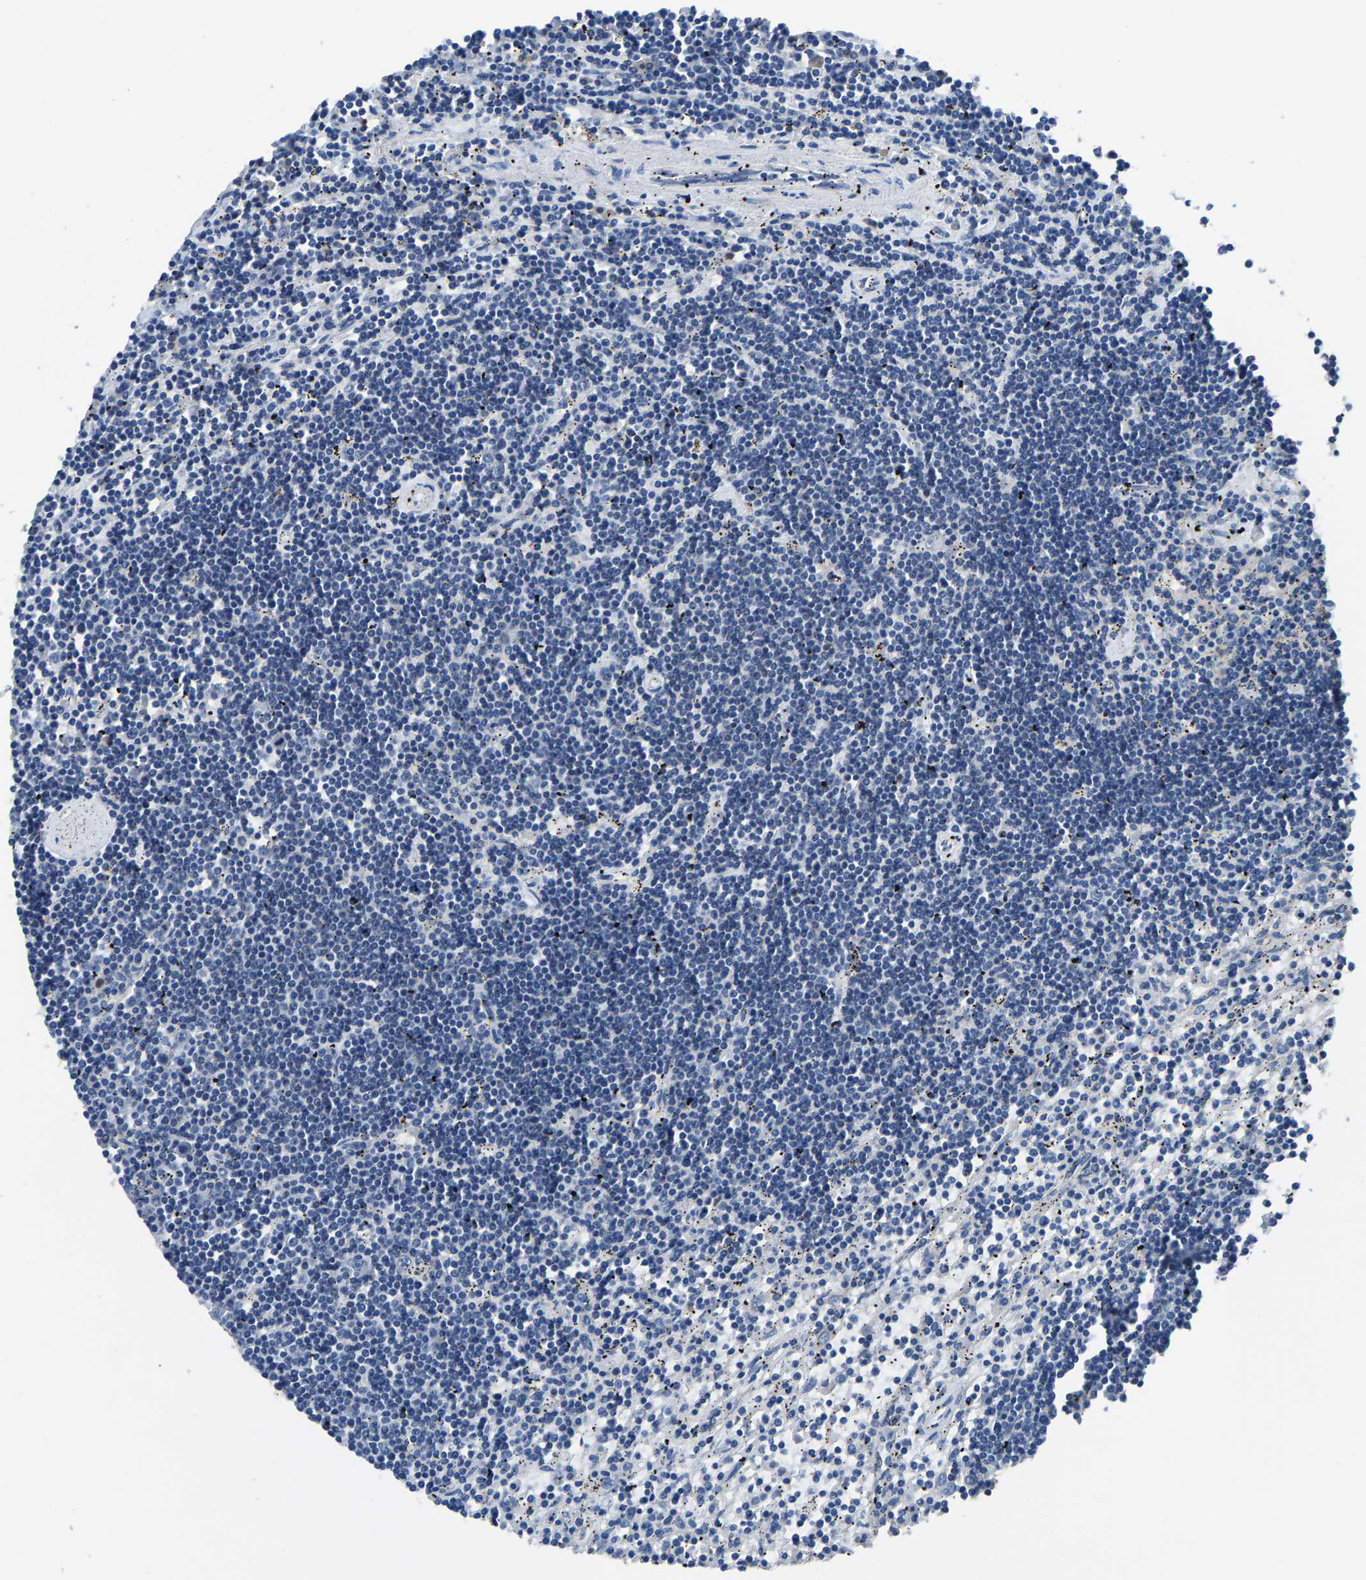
{"staining": {"intensity": "negative", "quantity": "none", "location": "none"}, "tissue": "lymphoma", "cell_type": "Tumor cells", "image_type": "cancer", "snomed": [{"axis": "morphology", "description": "Malignant lymphoma, non-Hodgkin's type, Low grade"}, {"axis": "topography", "description": "Spleen"}], "caption": "An immunohistochemistry (IHC) micrograph of lymphoma is shown. There is no staining in tumor cells of lymphoma. (DAB immunohistochemistry (IHC) with hematoxylin counter stain).", "gene": "EGR1", "patient": {"sex": "male", "age": 76}}